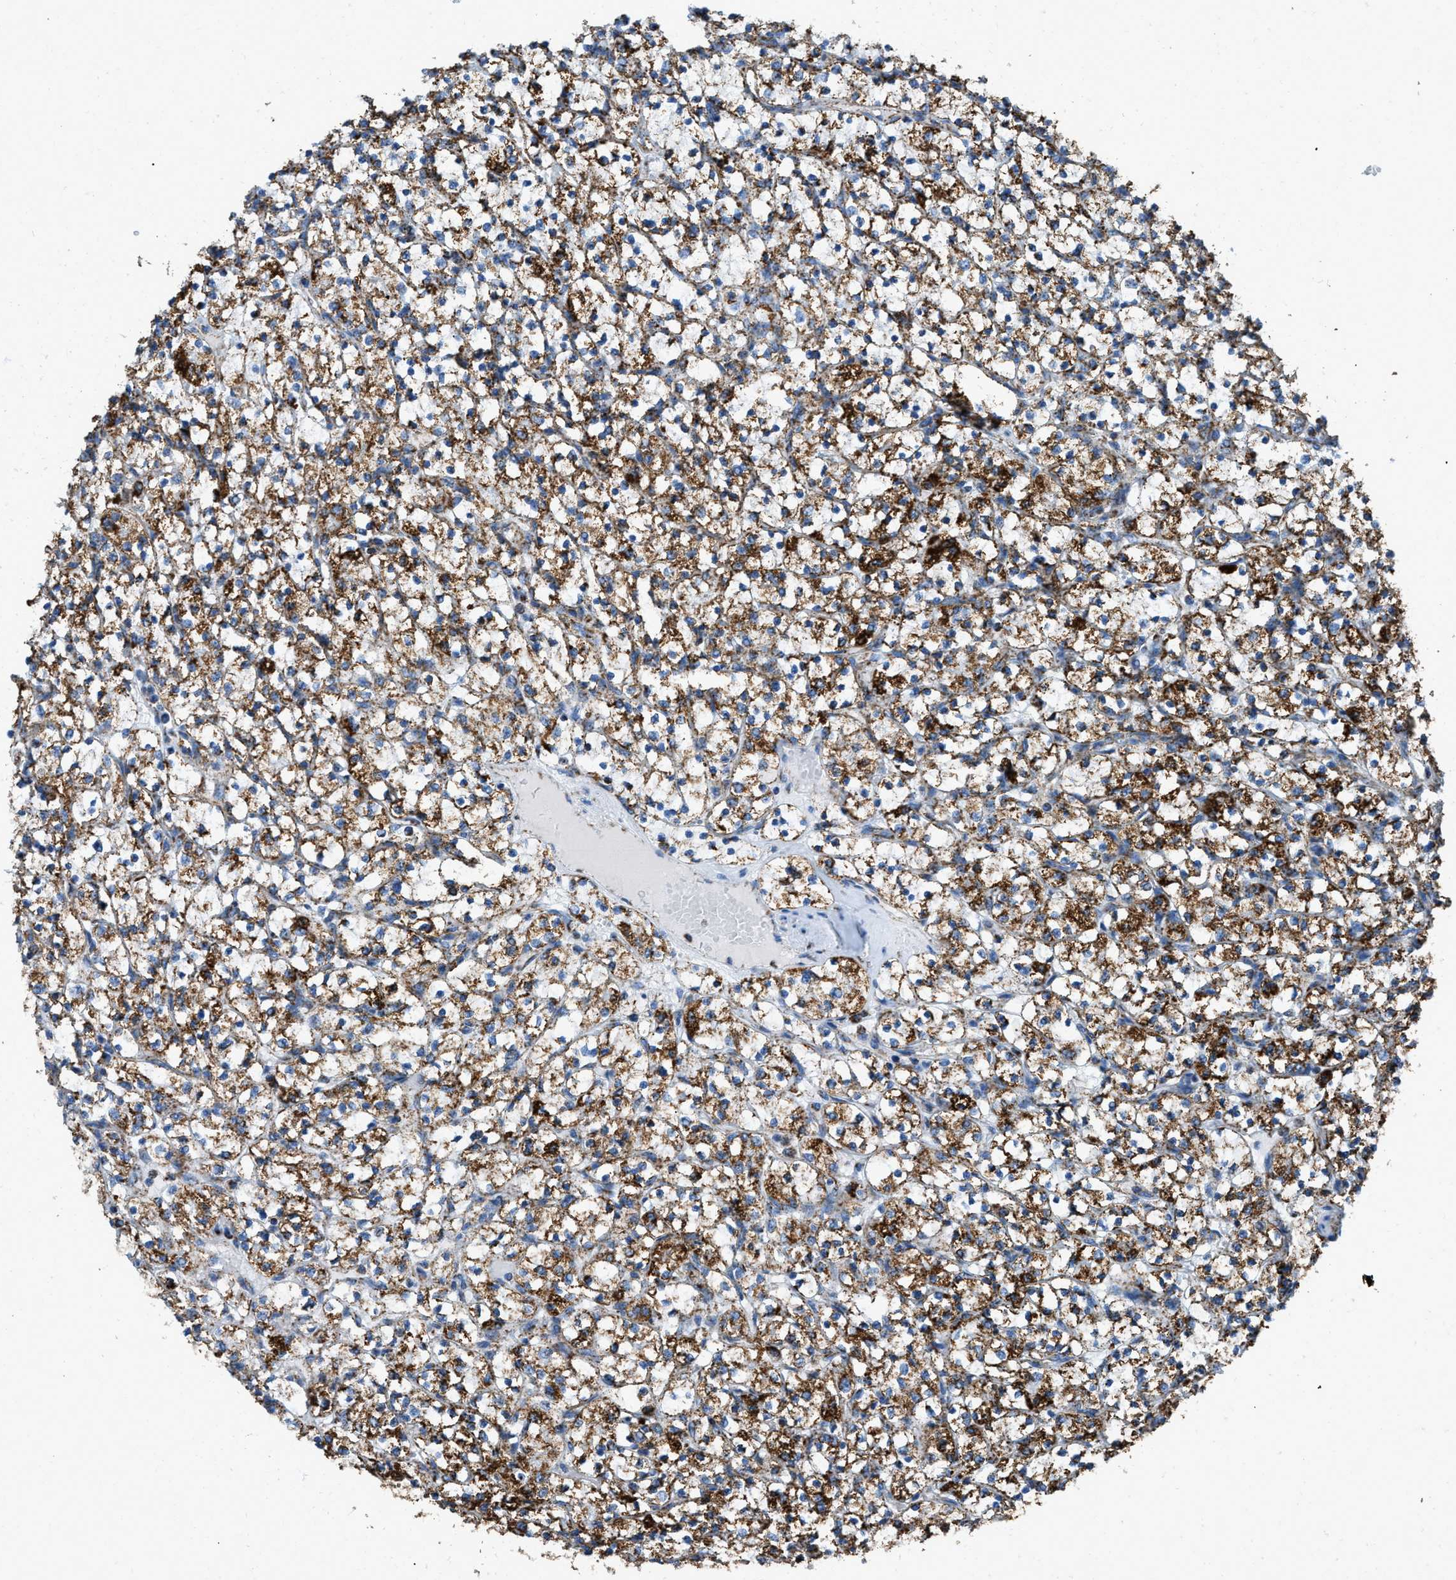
{"staining": {"intensity": "strong", "quantity": ">75%", "location": "cytoplasmic/membranous"}, "tissue": "renal cancer", "cell_type": "Tumor cells", "image_type": "cancer", "snomed": [{"axis": "morphology", "description": "Adenocarcinoma, NOS"}, {"axis": "topography", "description": "Kidney"}], "caption": "IHC of adenocarcinoma (renal) reveals high levels of strong cytoplasmic/membranous positivity in approximately >75% of tumor cells.", "gene": "ETFB", "patient": {"sex": "female", "age": 69}}